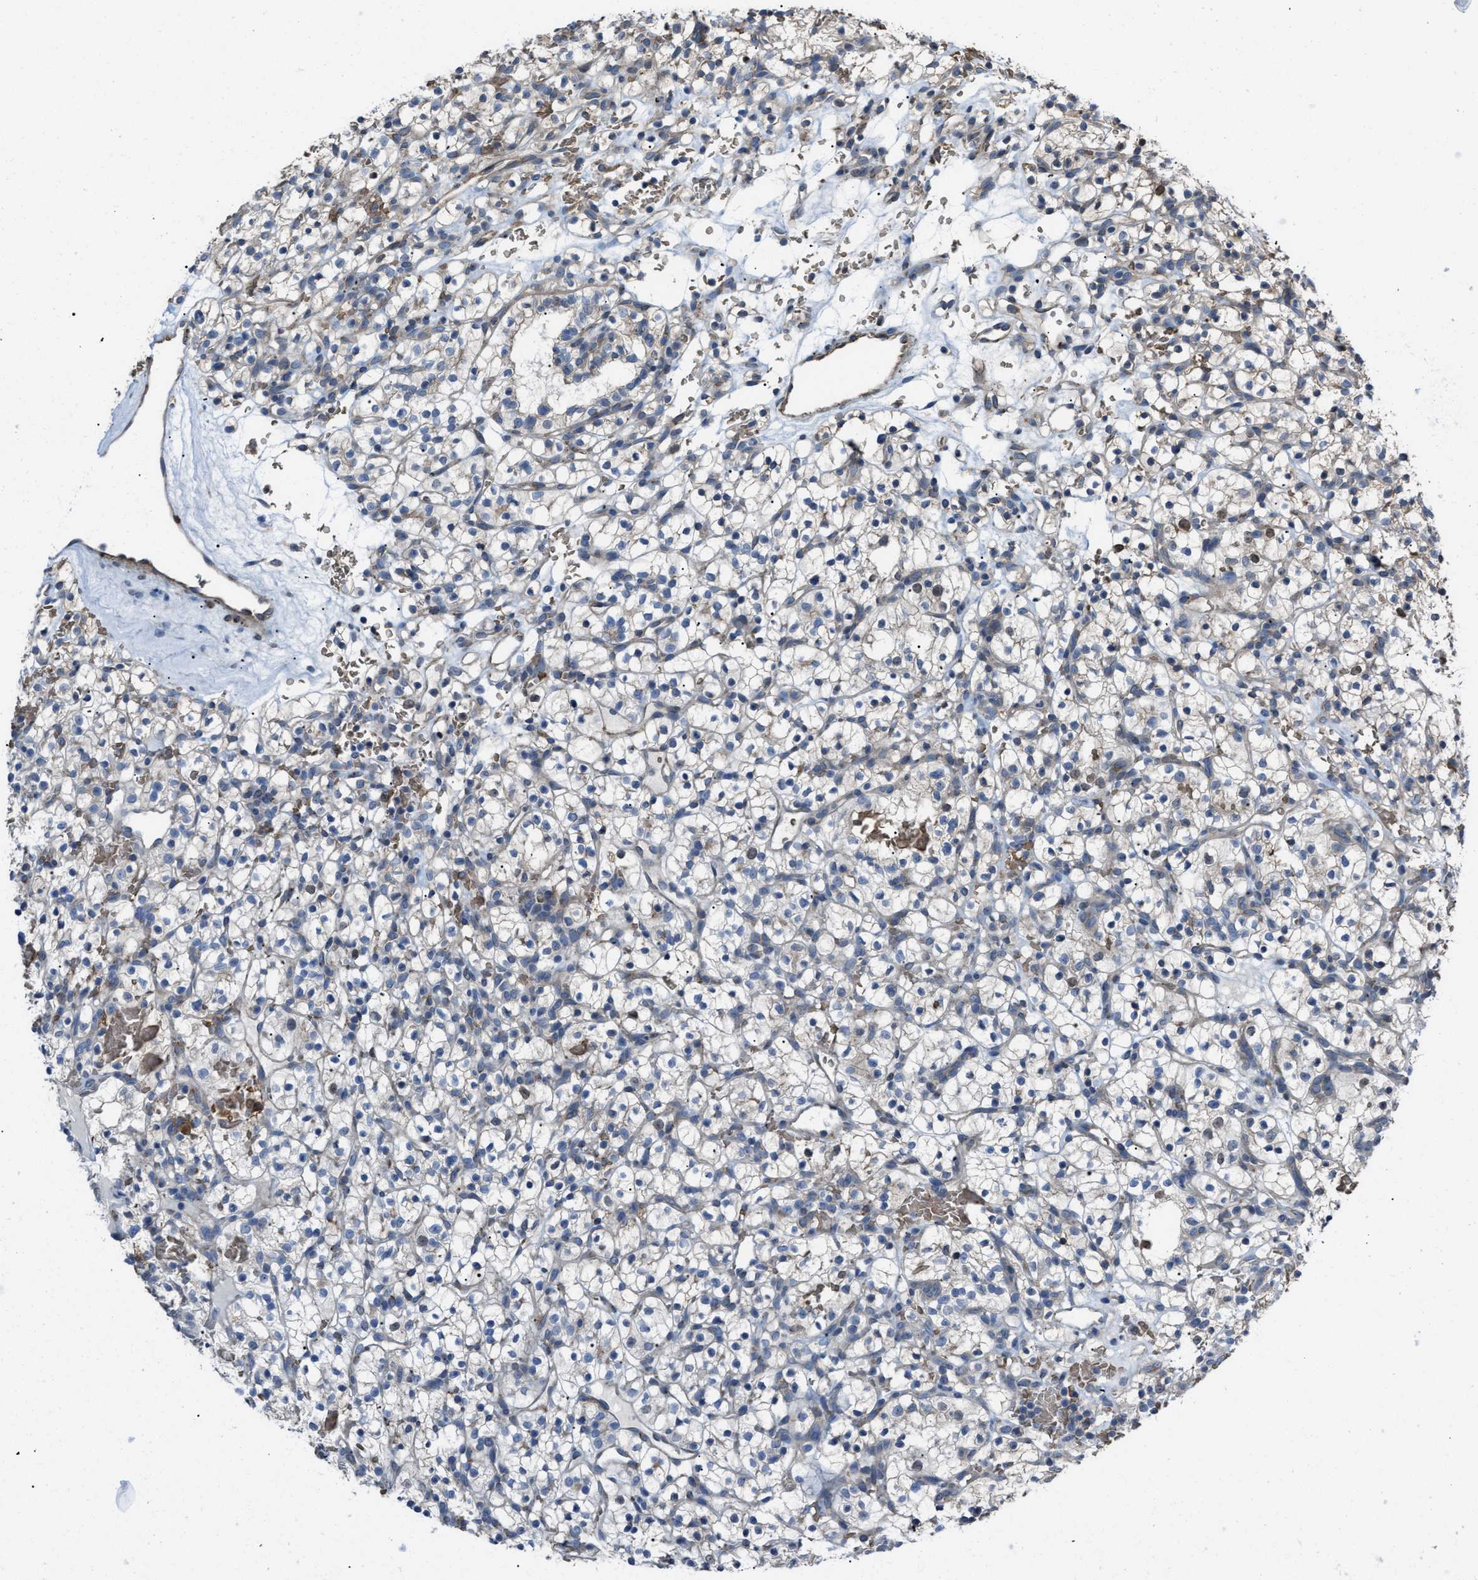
{"staining": {"intensity": "weak", "quantity": "<25%", "location": "cytoplasmic/membranous"}, "tissue": "renal cancer", "cell_type": "Tumor cells", "image_type": "cancer", "snomed": [{"axis": "morphology", "description": "Adenocarcinoma, NOS"}, {"axis": "topography", "description": "Kidney"}], "caption": "Renal cancer was stained to show a protein in brown. There is no significant expression in tumor cells.", "gene": "SELENOM", "patient": {"sex": "female", "age": 57}}